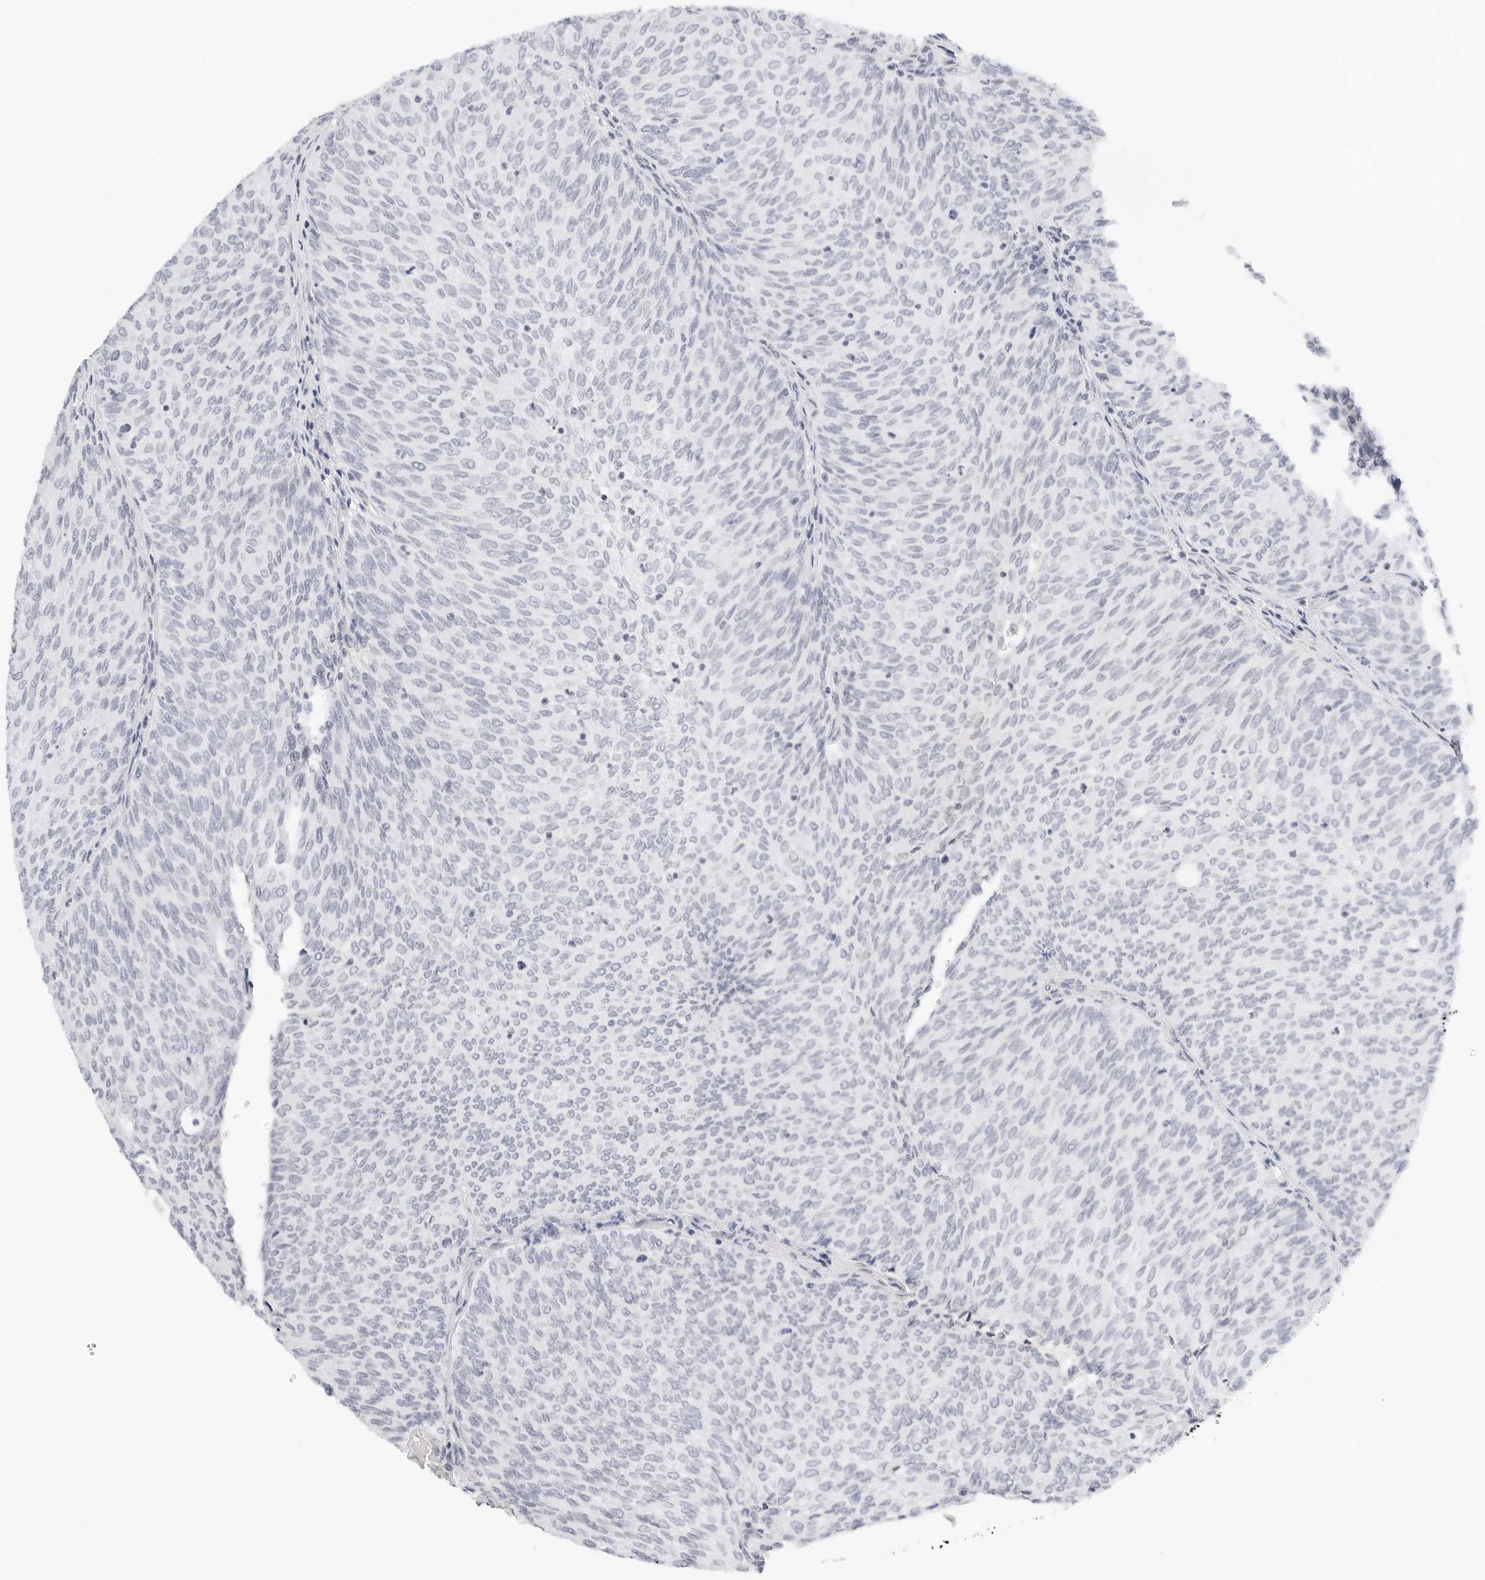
{"staining": {"intensity": "negative", "quantity": "none", "location": "none"}, "tissue": "urothelial cancer", "cell_type": "Tumor cells", "image_type": "cancer", "snomed": [{"axis": "morphology", "description": "Urothelial carcinoma, Low grade"}, {"axis": "topography", "description": "Urinary bladder"}], "caption": "IHC photomicrograph of neoplastic tissue: human low-grade urothelial carcinoma stained with DAB displays no significant protein staining in tumor cells.", "gene": "PKDCC", "patient": {"sex": "female", "age": 79}}